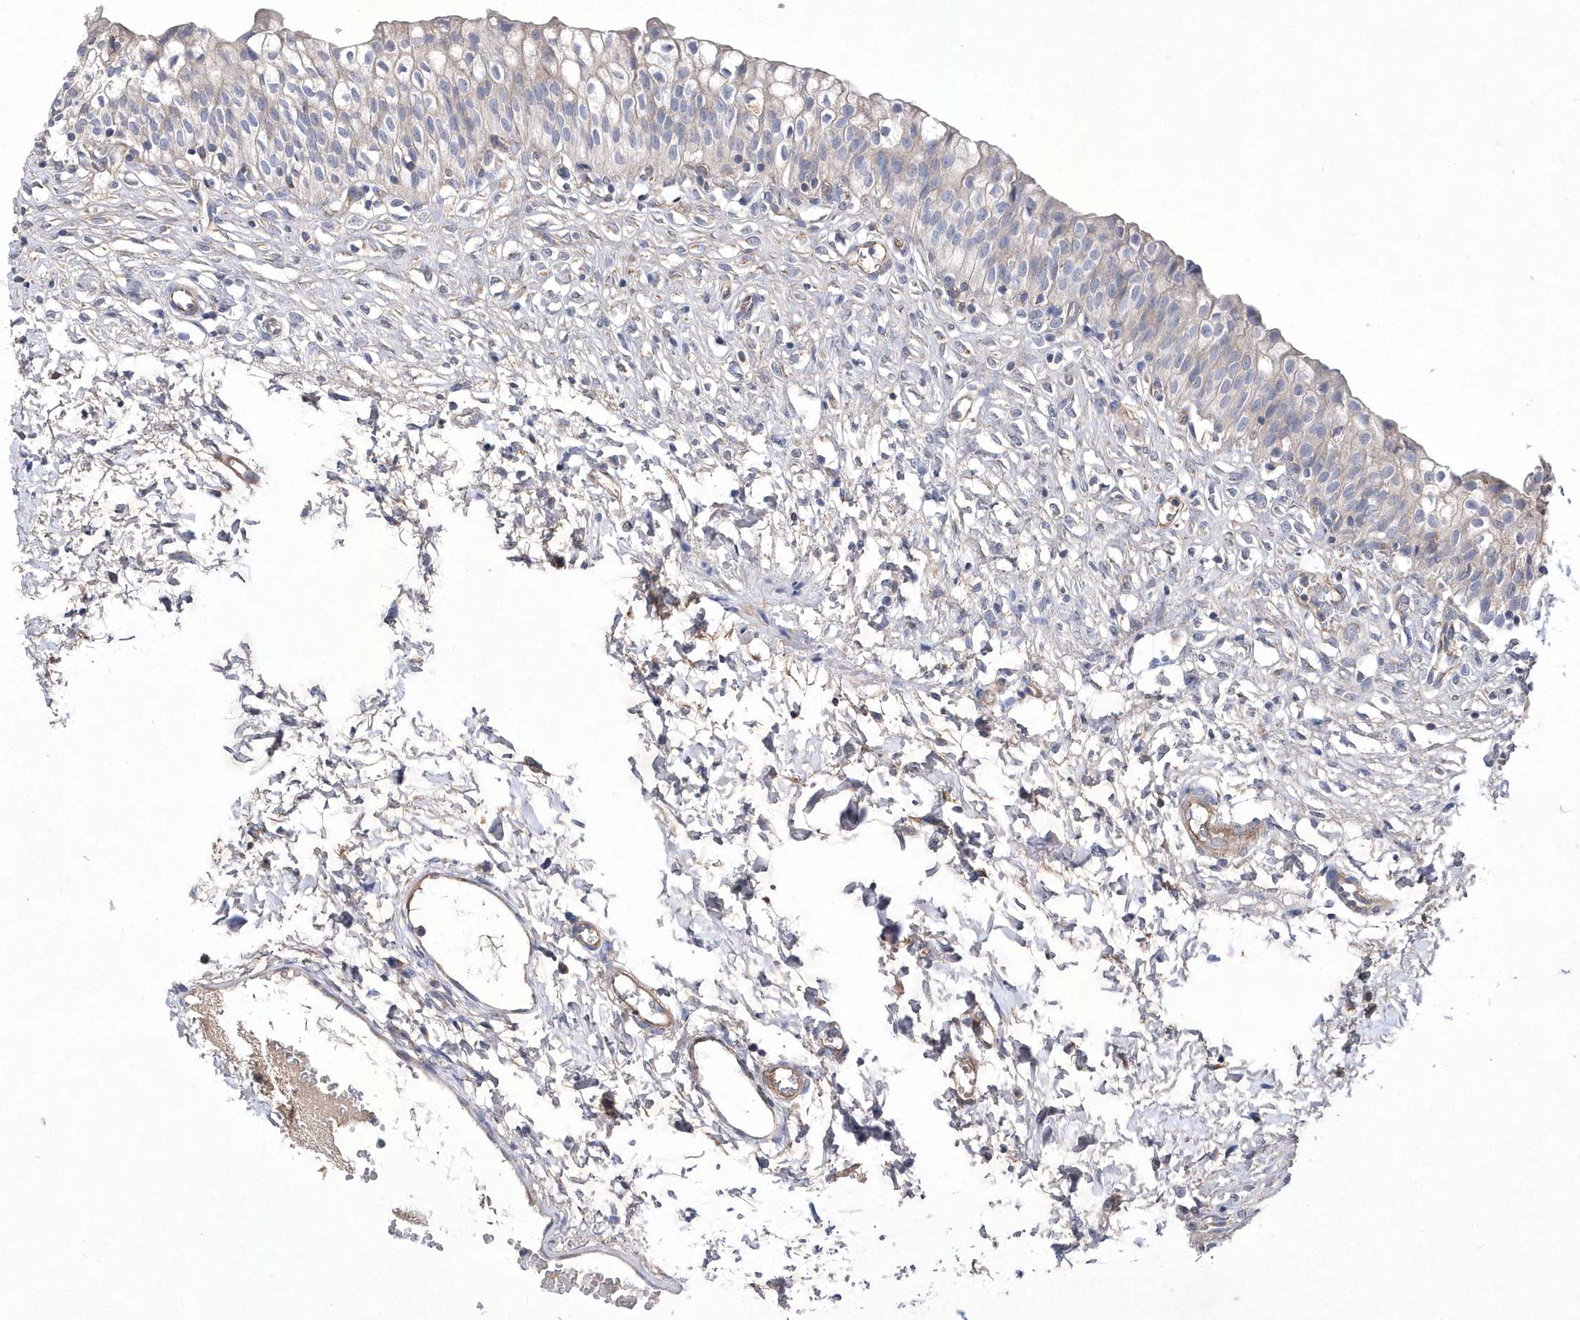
{"staining": {"intensity": "weak", "quantity": "<25%", "location": "cytoplasmic/membranous"}, "tissue": "urinary bladder", "cell_type": "Urothelial cells", "image_type": "normal", "snomed": [{"axis": "morphology", "description": "Normal tissue, NOS"}, {"axis": "topography", "description": "Urinary bladder"}], "caption": "An IHC image of normal urinary bladder is shown. There is no staining in urothelial cells of urinary bladder. (DAB (3,3'-diaminobenzidine) immunohistochemistry, high magnification).", "gene": "METTL8", "patient": {"sex": "male", "age": 55}}